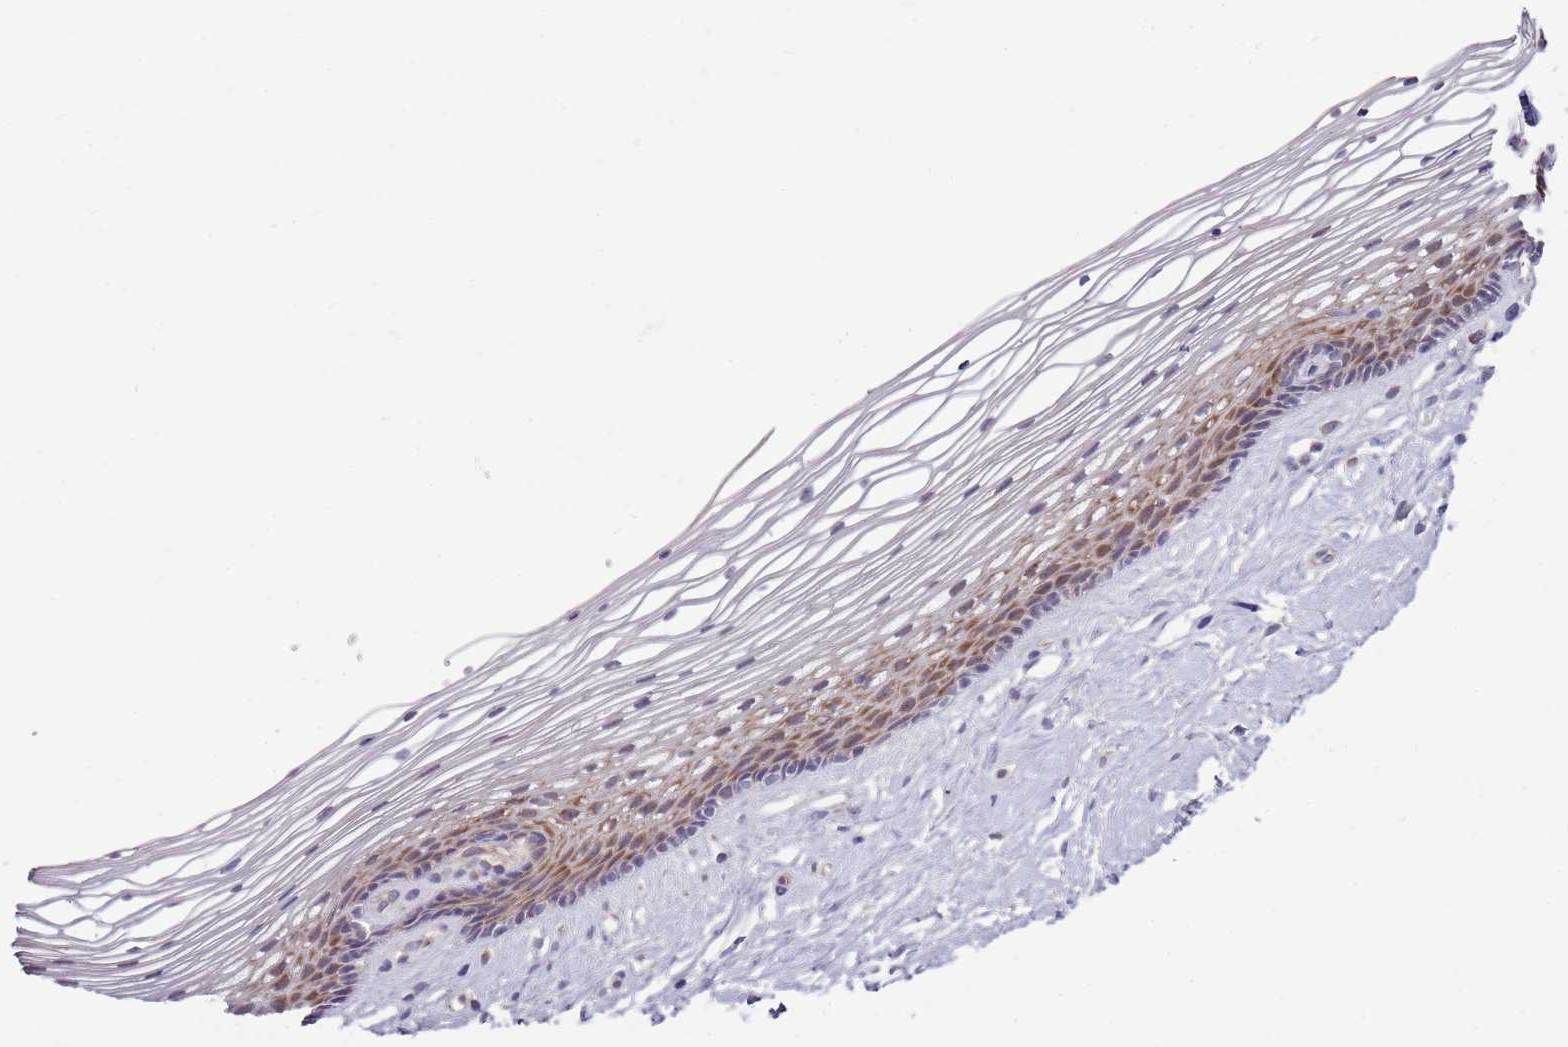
{"staining": {"intensity": "moderate", "quantity": "25%-75%", "location": "cytoplasmic/membranous"}, "tissue": "vagina", "cell_type": "Squamous epithelial cells", "image_type": "normal", "snomed": [{"axis": "morphology", "description": "Normal tissue, NOS"}, {"axis": "topography", "description": "Vagina"}], "caption": "This histopathology image demonstrates immunohistochemistry (IHC) staining of benign vagina, with medium moderate cytoplasmic/membranous staining in approximately 25%-75% of squamous epithelial cells.", "gene": "FBXL22", "patient": {"sex": "female", "age": 46}}